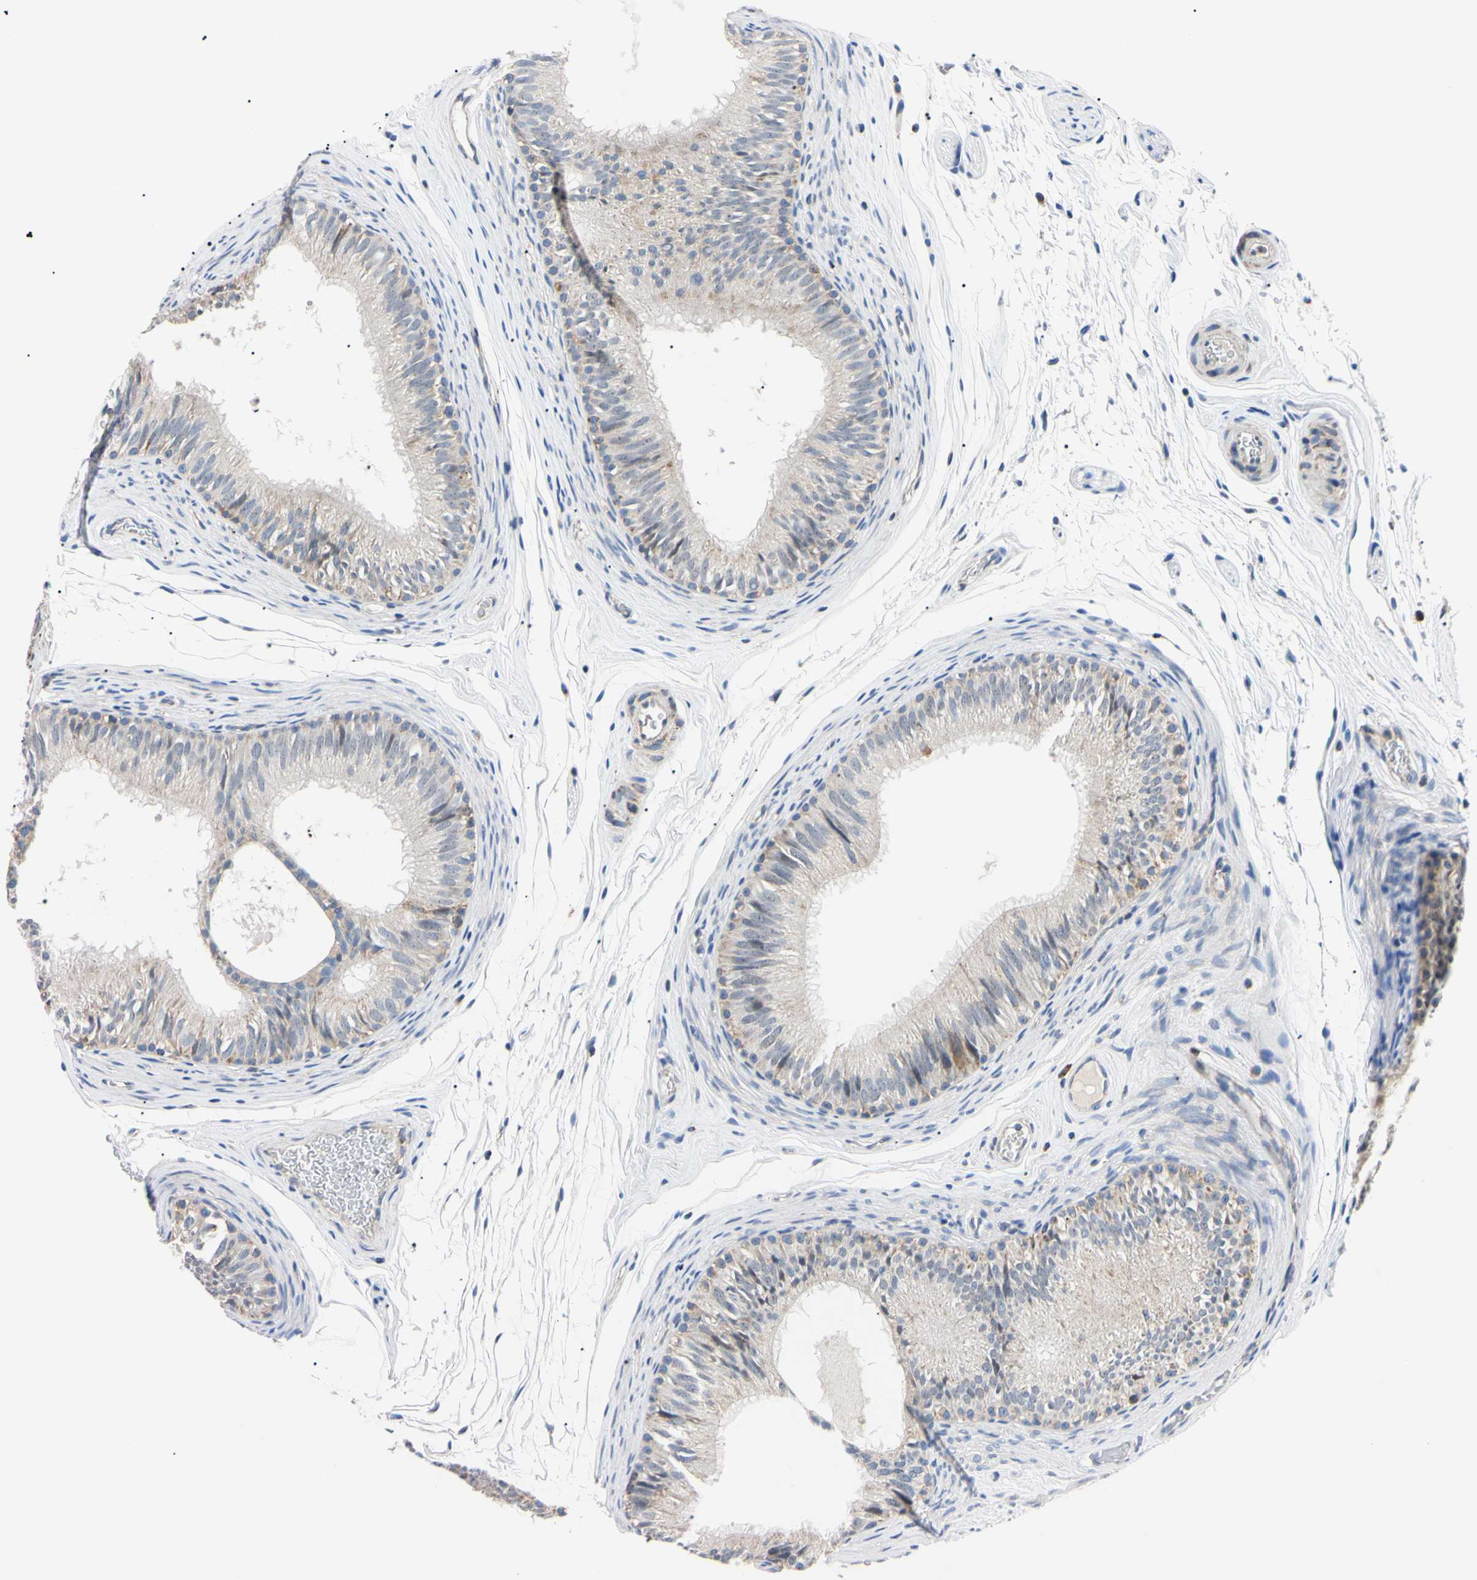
{"staining": {"intensity": "moderate", "quantity": "25%-75%", "location": "cytoplasmic/membranous"}, "tissue": "epididymis", "cell_type": "Glandular cells", "image_type": "normal", "snomed": [{"axis": "morphology", "description": "Normal tissue, NOS"}, {"axis": "topography", "description": "Epididymis"}], "caption": "Immunohistochemical staining of unremarkable epididymis reveals moderate cytoplasmic/membranous protein expression in about 25%-75% of glandular cells.", "gene": "CLPP", "patient": {"sex": "male", "age": 36}}